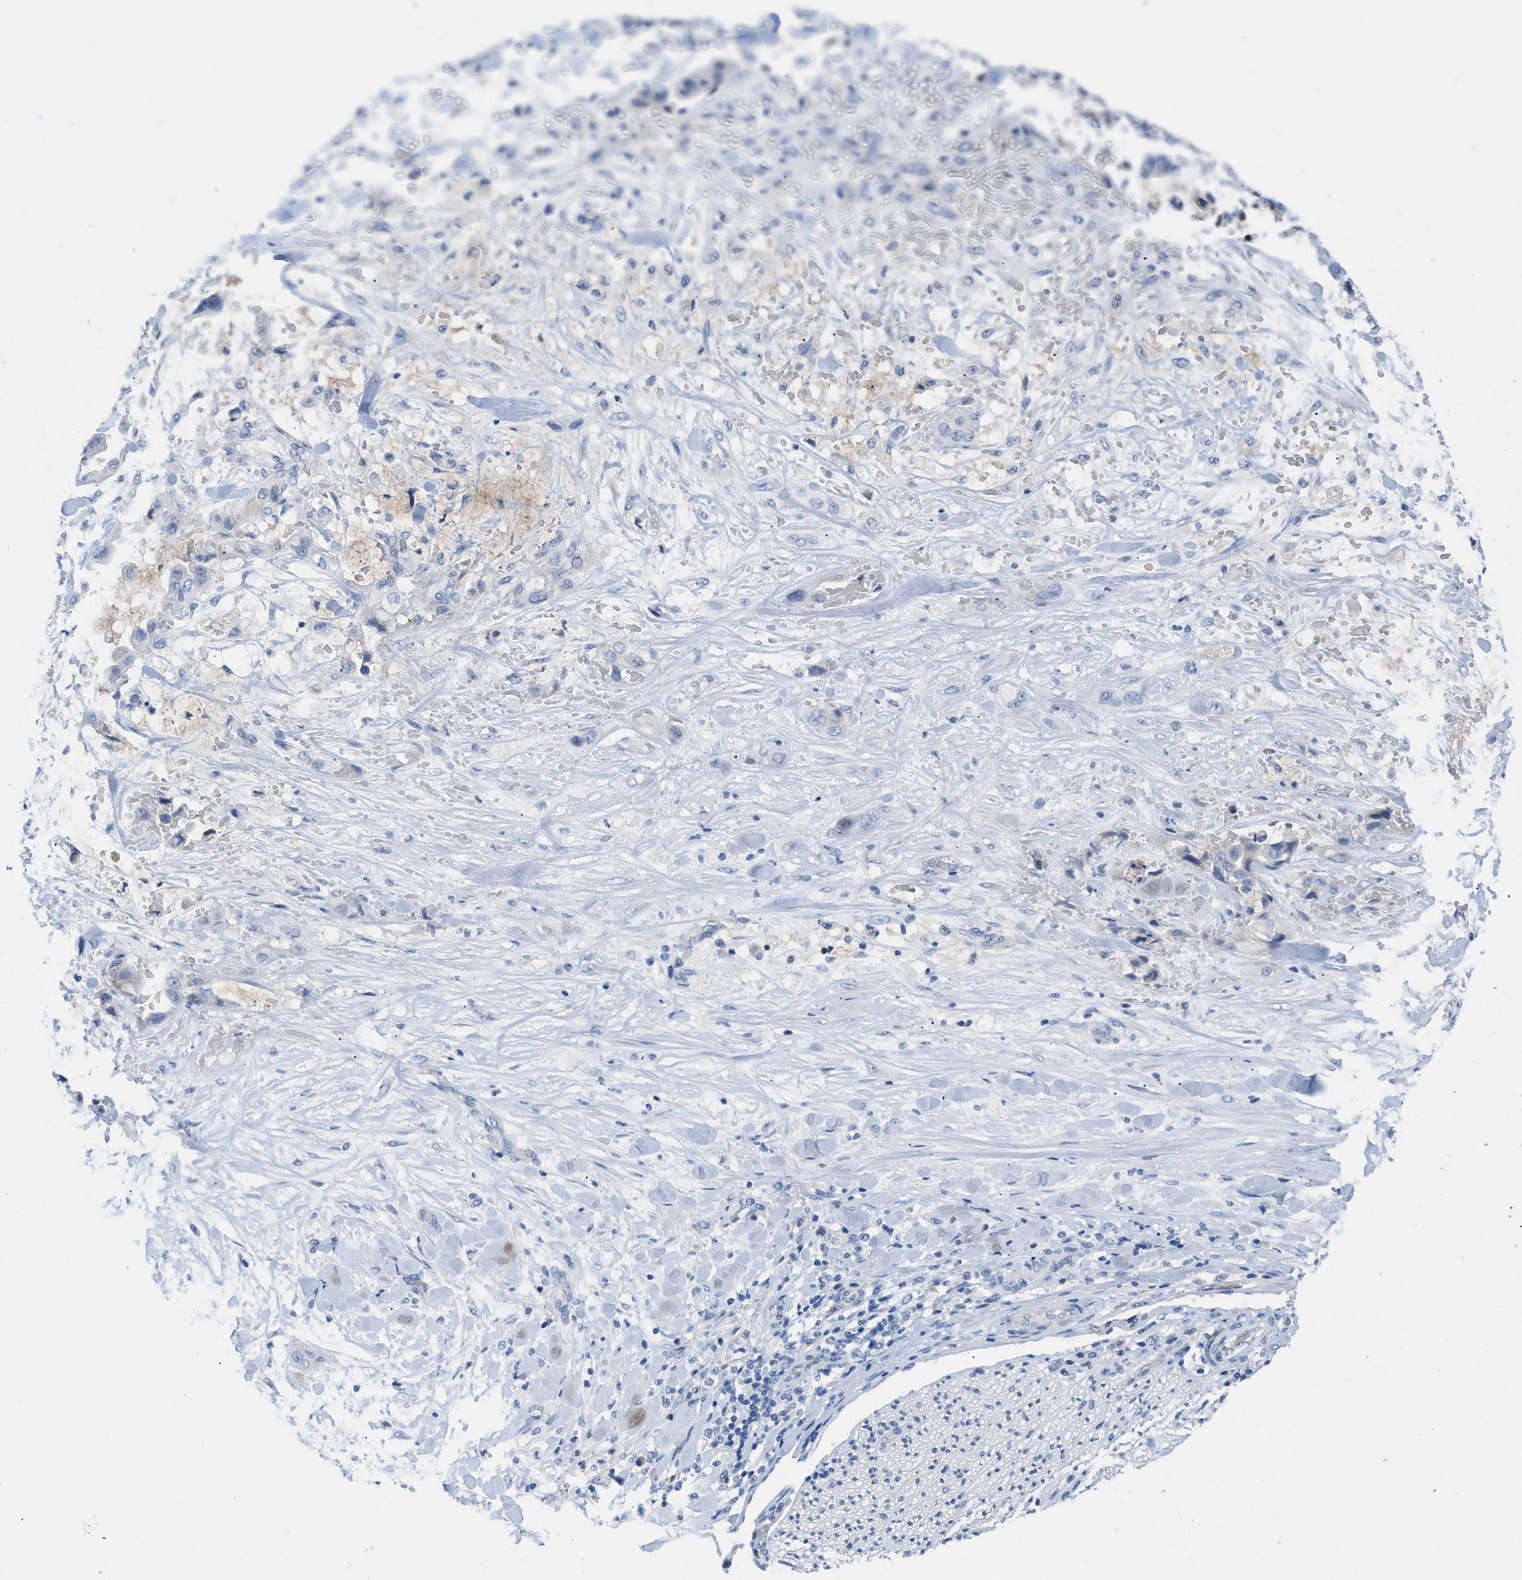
{"staining": {"intensity": "negative", "quantity": "none", "location": "none"}, "tissue": "liver cancer", "cell_type": "Tumor cells", "image_type": "cancer", "snomed": [{"axis": "morphology", "description": "Cholangiocarcinoma"}, {"axis": "topography", "description": "Liver"}], "caption": "Immunohistochemistry (IHC) image of cholangiocarcinoma (liver) stained for a protein (brown), which displays no staining in tumor cells.", "gene": "HPX", "patient": {"sex": "female", "age": 61}}